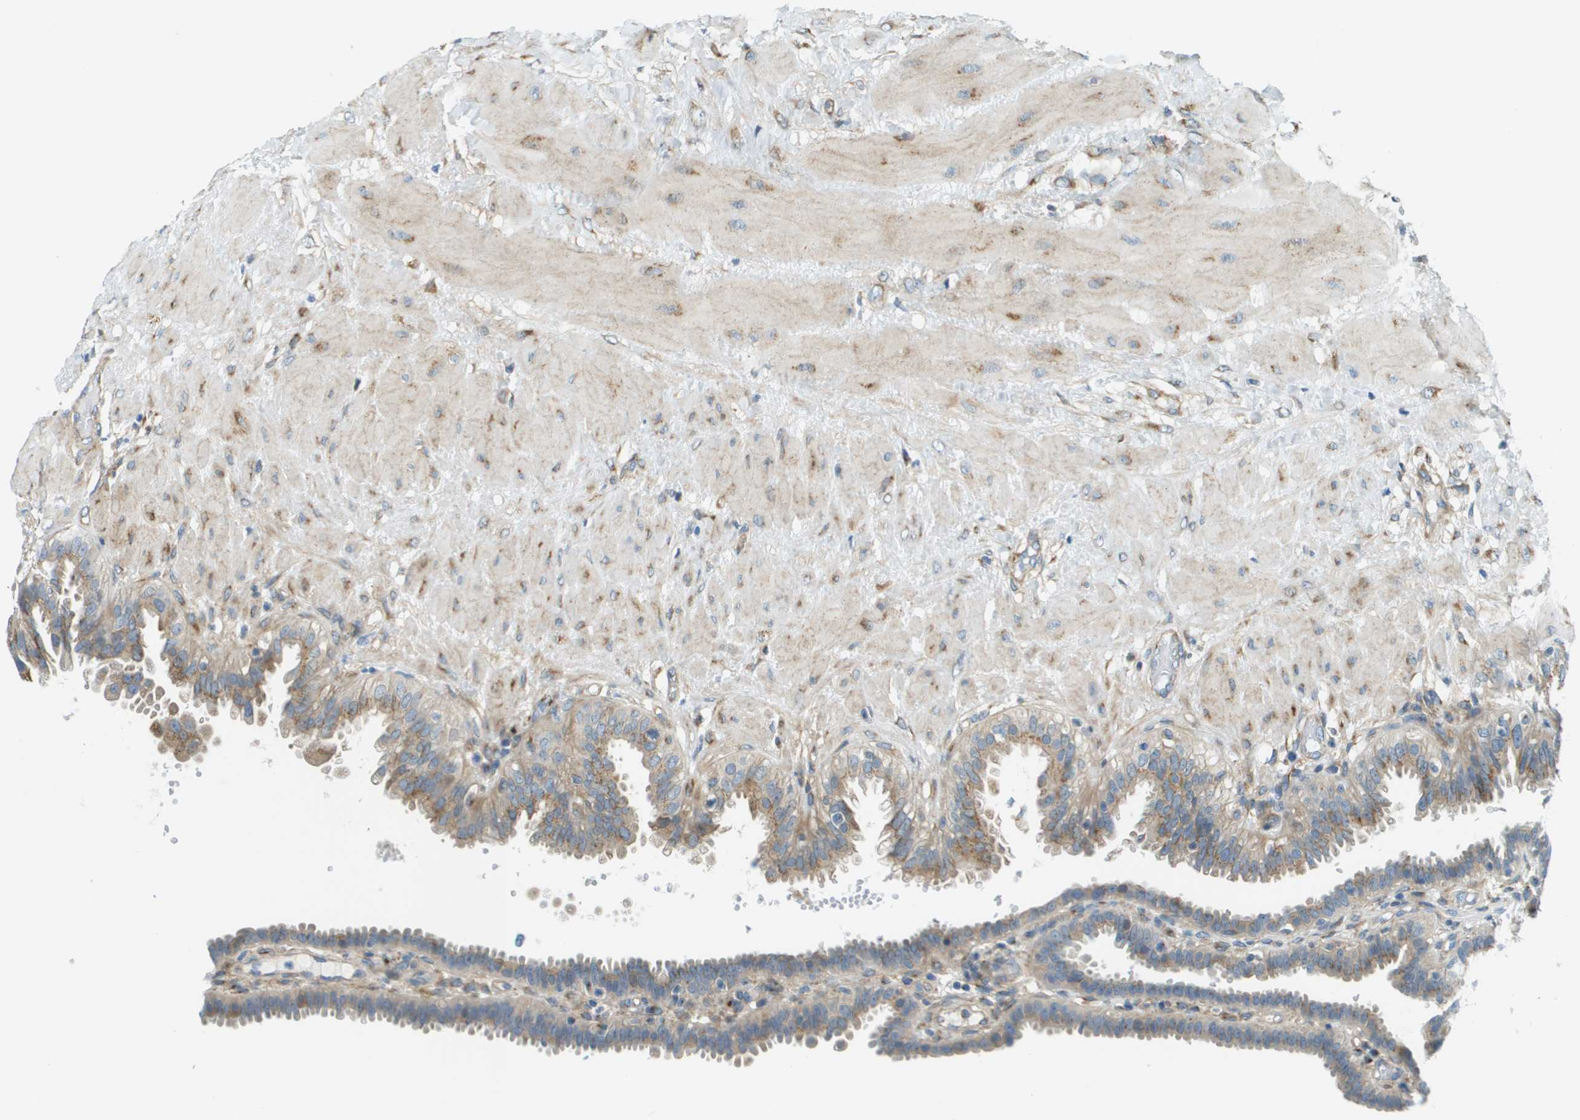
{"staining": {"intensity": "moderate", "quantity": ">75%", "location": "cytoplasmic/membranous"}, "tissue": "fallopian tube", "cell_type": "Glandular cells", "image_type": "normal", "snomed": [{"axis": "morphology", "description": "Normal tissue, NOS"}, {"axis": "topography", "description": "Fallopian tube"}, {"axis": "topography", "description": "Placenta"}], "caption": "IHC photomicrograph of normal fallopian tube: human fallopian tube stained using immunohistochemistry (IHC) reveals medium levels of moderate protein expression localized specifically in the cytoplasmic/membranous of glandular cells, appearing as a cytoplasmic/membranous brown color.", "gene": "ACBD3", "patient": {"sex": "female", "age": 34}}